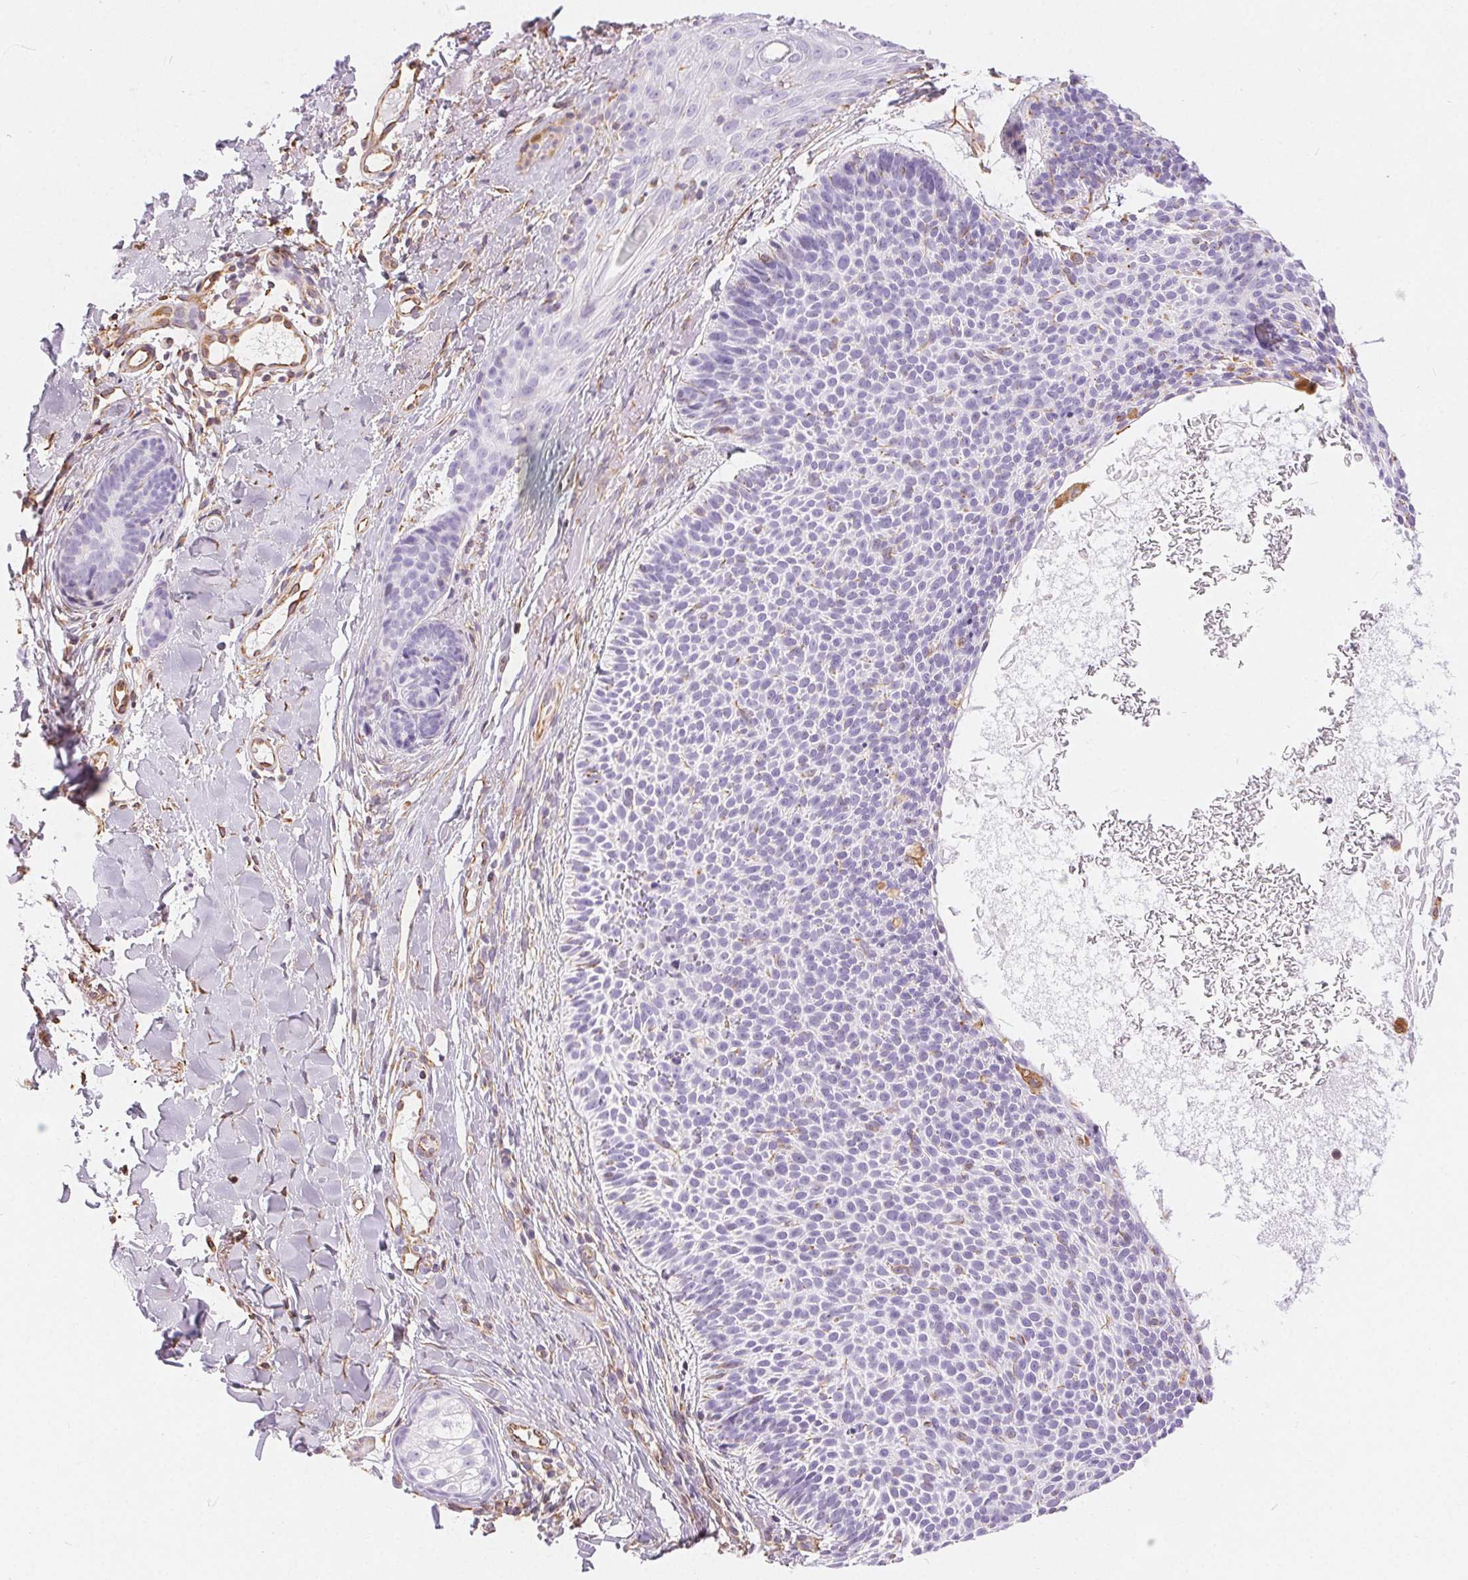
{"staining": {"intensity": "negative", "quantity": "none", "location": "none"}, "tissue": "skin cancer", "cell_type": "Tumor cells", "image_type": "cancer", "snomed": [{"axis": "morphology", "description": "Basal cell carcinoma"}, {"axis": "topography", "description": "Skin"}], "caption": "Tumor cells are negative for protein expression in human skin cancer (basal cell carcinoma). (DAB (3,3'-diaminobenzidine) immunohistochemistry, high magnification).", "gene": "GFAP", "patient": {"sex": "male", "age": 82}}